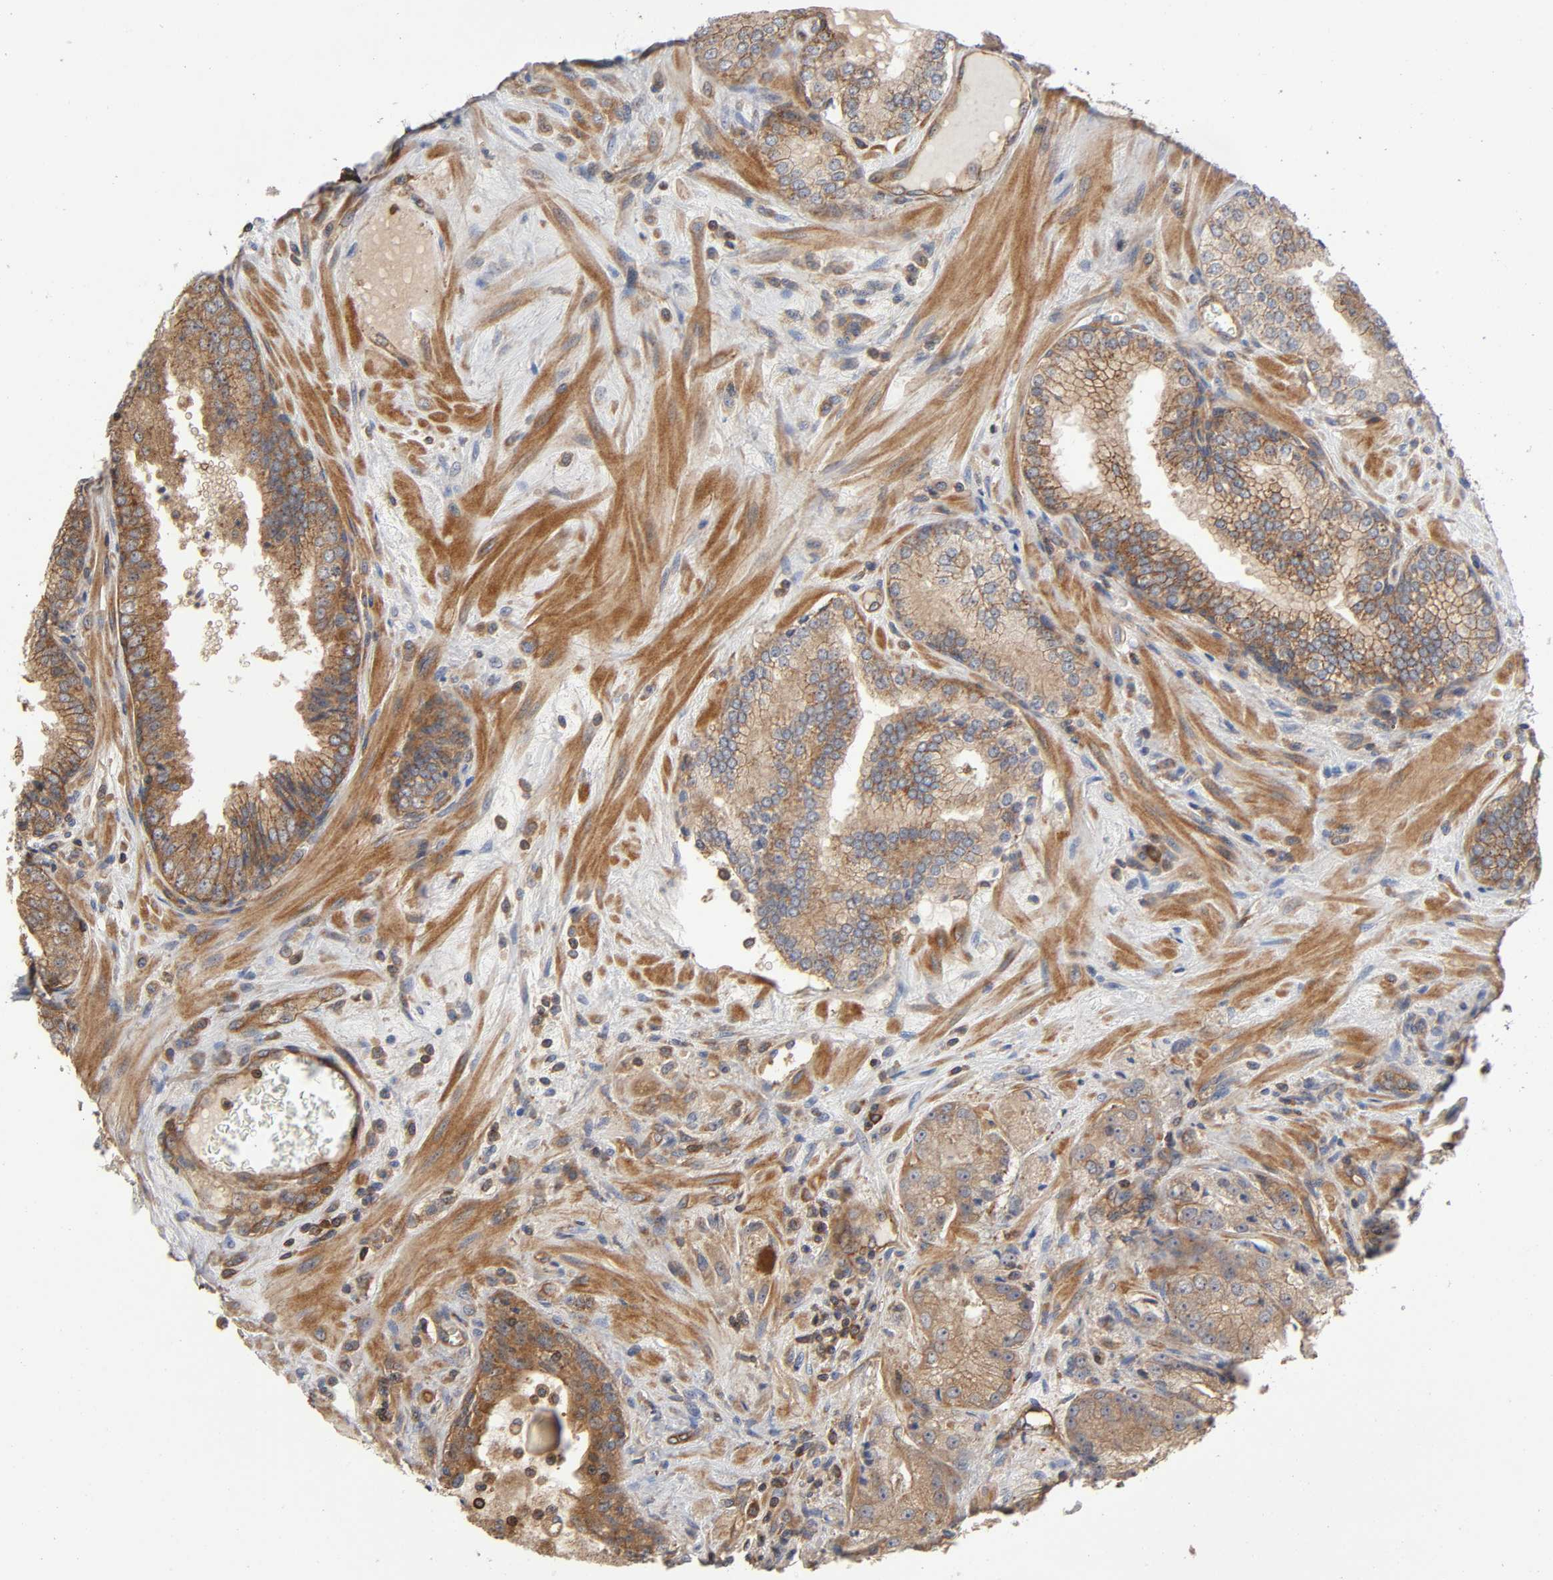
{"staining": {"intensity": "moderate", "quantity": ">75%", "location": "cytoplasmic/membranous"}, "tissue": "prostate cancer", "cell_type": "Tumor cells", "image_type": "cancer", "snomed": [{"axis": "morphology", "description": "Adenocarcinoma, Low grade"}, {"axis": "topography", "description": "Prostate"}], "caption": "A medium amount of moderate cytoplasmic/membranous positivity is present in about >75% of tumor cells in adenocarcinoma (low-grade) (prostate) tissue.", "gene": "LAMTOR2", "patient": {"sex": "male", "age": 60}}